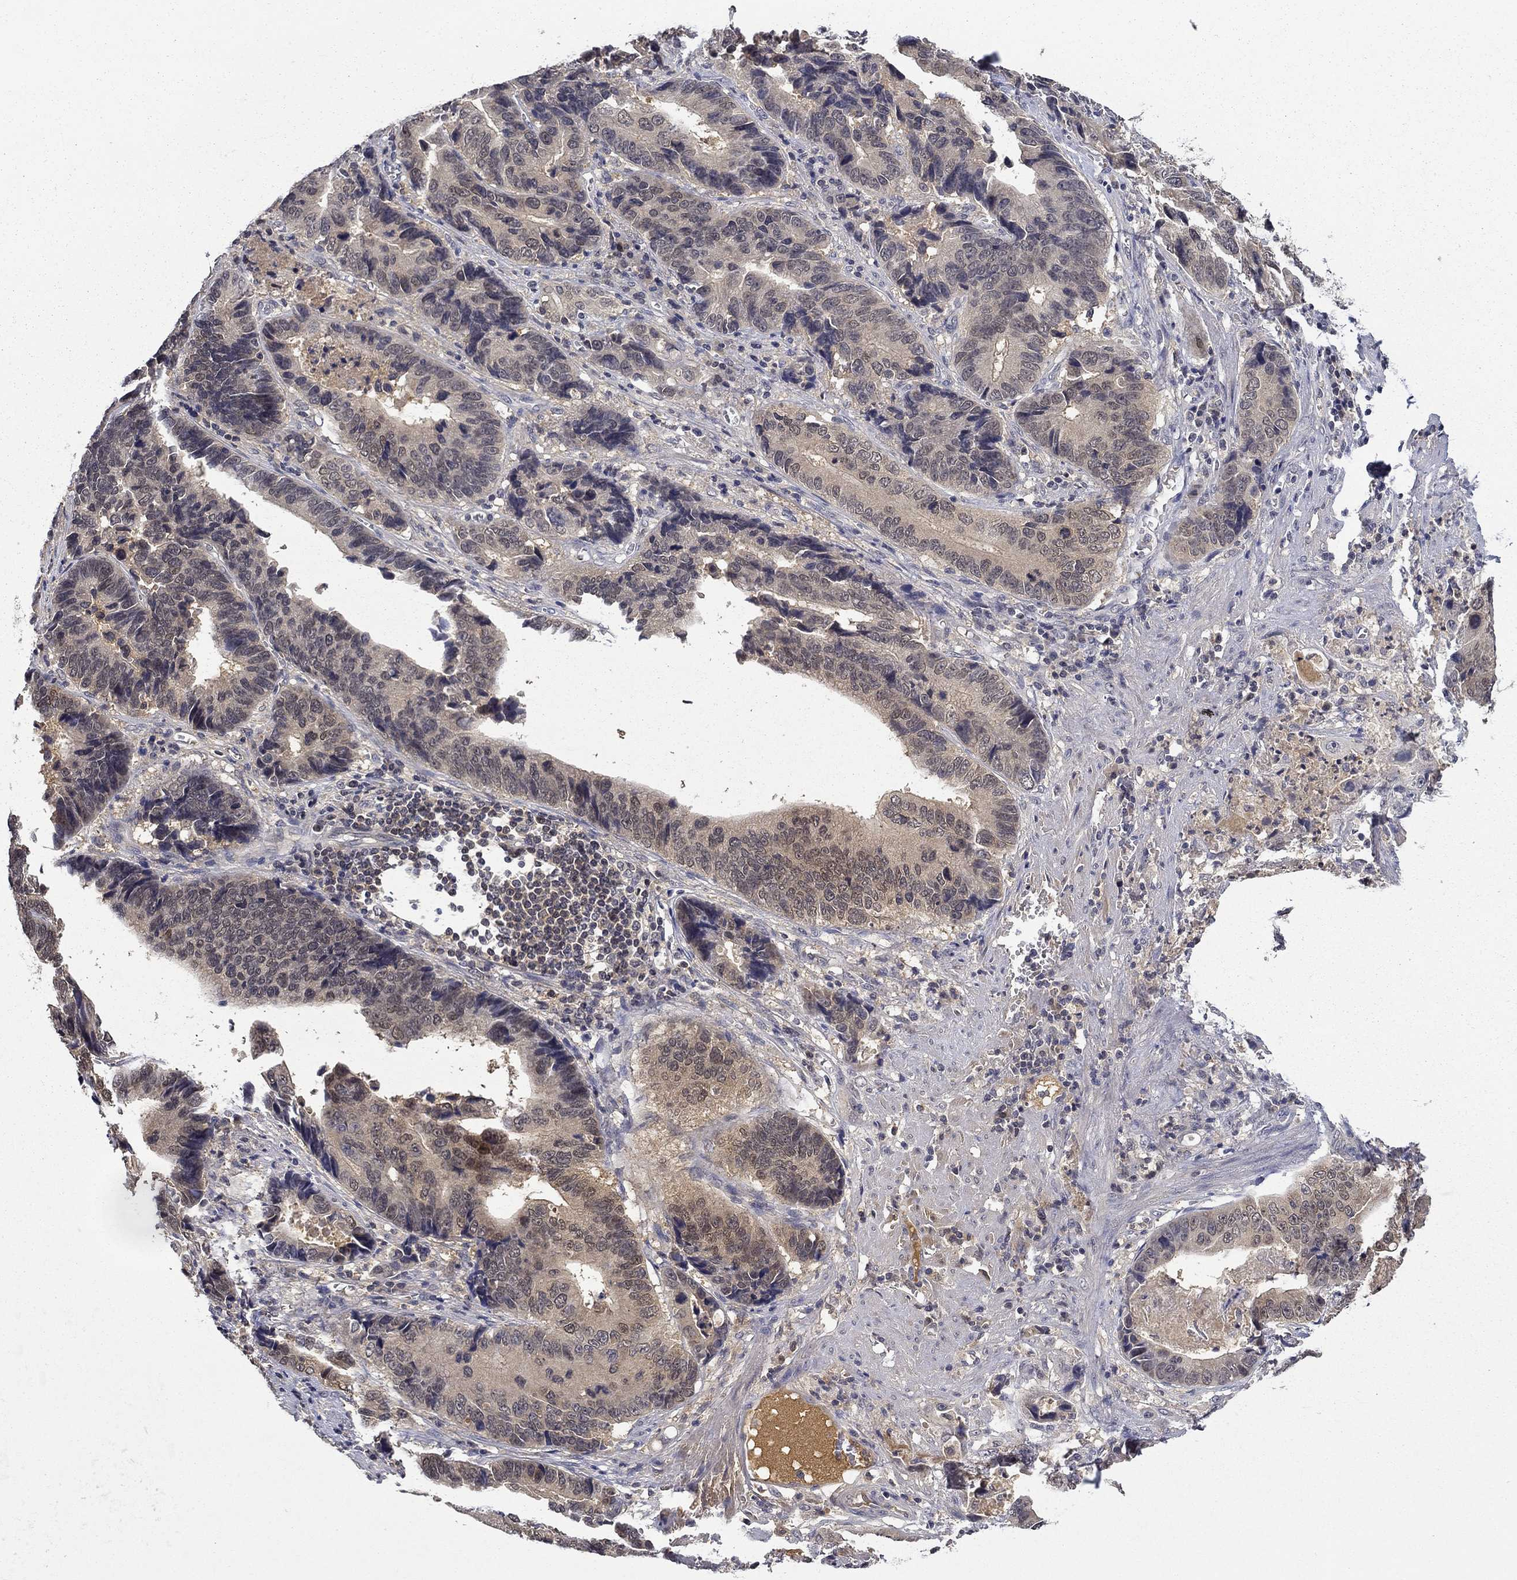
{"staining": {"intensity": "weak", "quantity": "25%-75%", "location": "cytoplasmic/membranous"}, "tissue": "stomach cancer", "cell_type": "Tumor cells", "image_type": "cancer", "snomed": [{"axis": "morphology", "description": "Adenocarcinoma, NOS"}, {"axis": "topography", "description": "Stomach"}], "caption": "High-power microscopy captured an IHC photomicrograph of adenocarcinoma (stomach), revealing weak cytoplasmic/membranous staining in about 25%-75% of tumor cells.", "gene": "DDTL", "patient": {"sex": "male", "age": 84}}